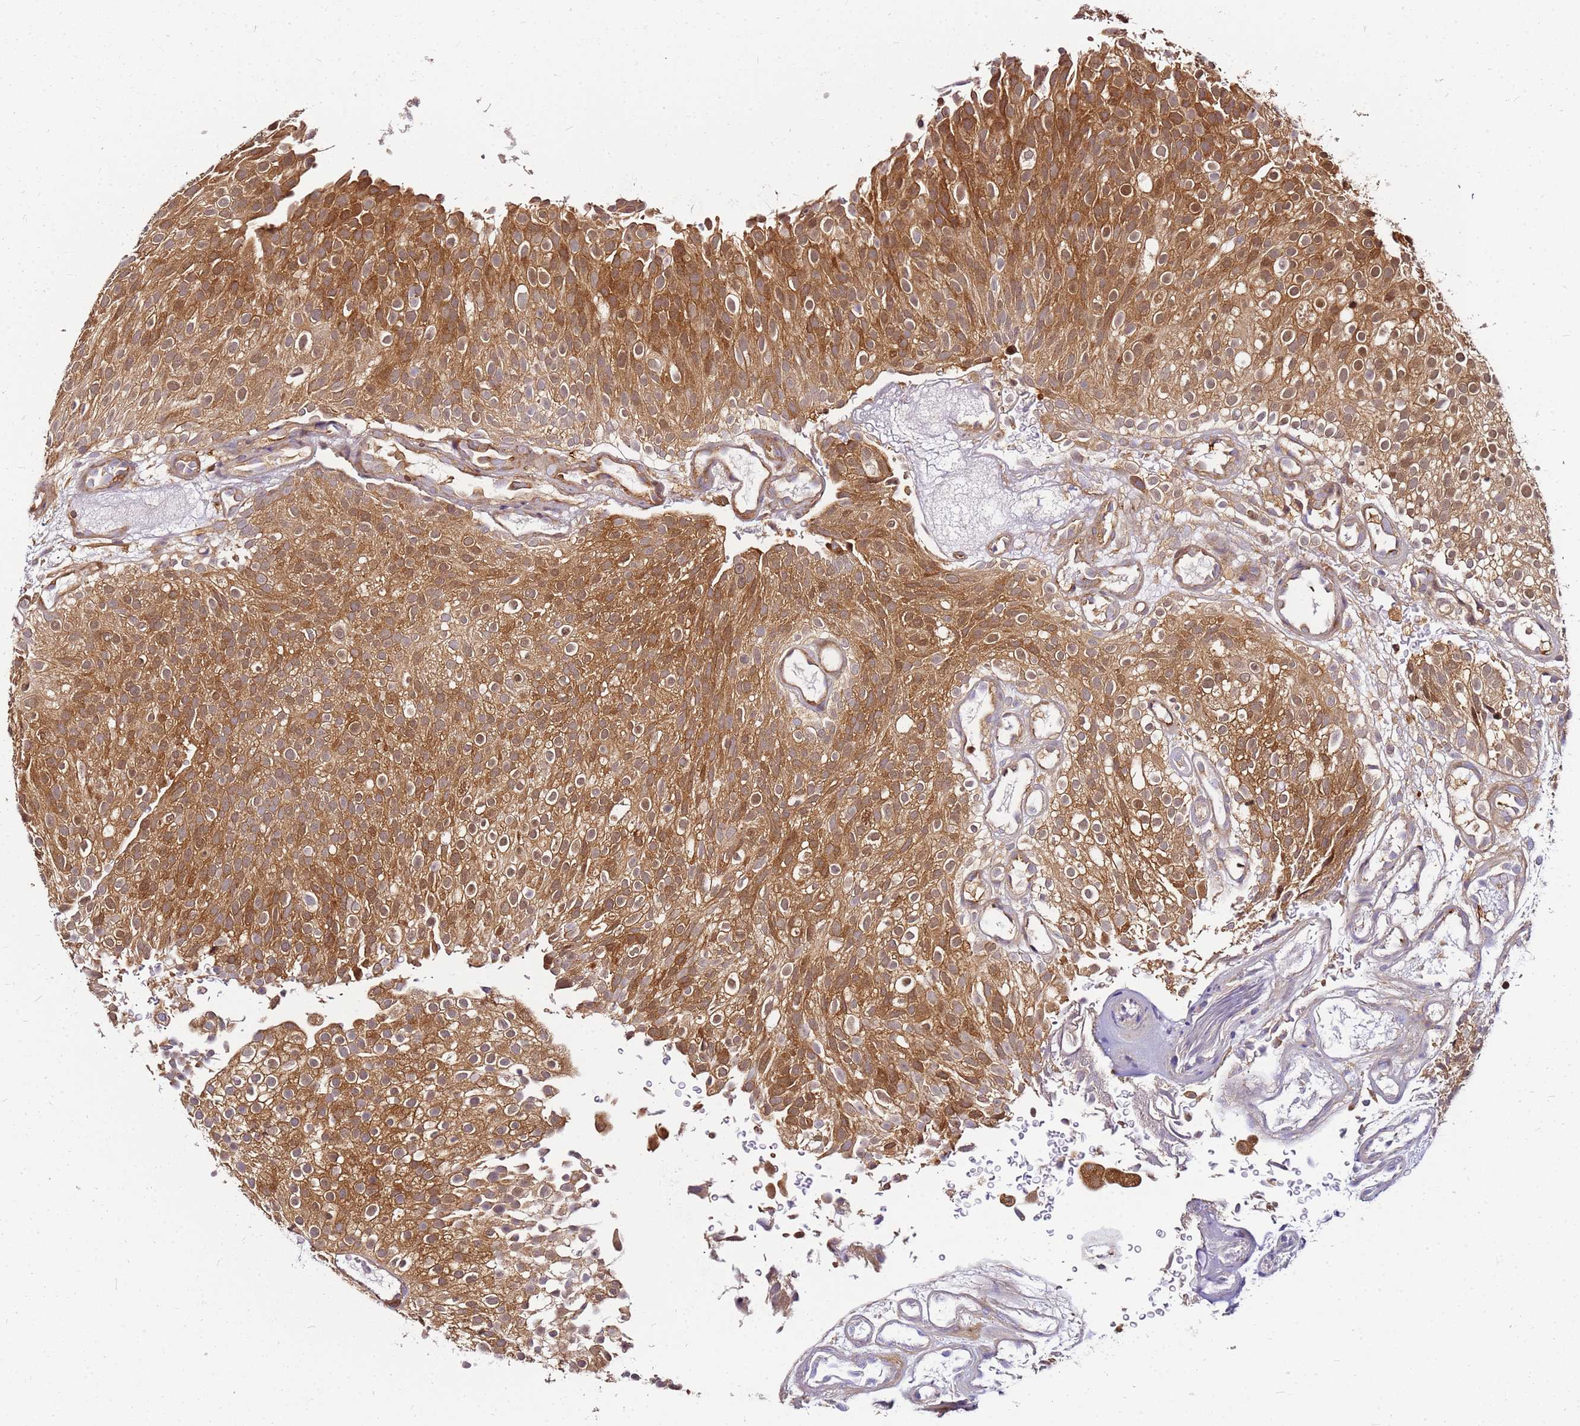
{"staining": {"intensity": "moderate", "quantity": ">75%", "location": "cytoplasmic/membranous"}, "tissue": "urothelial cancer", "cell_type": "Tumor cells", "image_type": "cancer", "snomed": [{"axis": "morphology", "description": "Urothelial carcinoma, Low grade"}, {"axis": "topography", "description": "Urinary bladder"}], "caption": "An image showing moderate cytoplasmic/membranous positivity in approximately >75% of tumor cells in urothelial carcinoma (low-grade), as visualized by brown immunohistochemical staining.", "gene": "PIH1D1", "patient": {"sex": "male", "age": 78}}